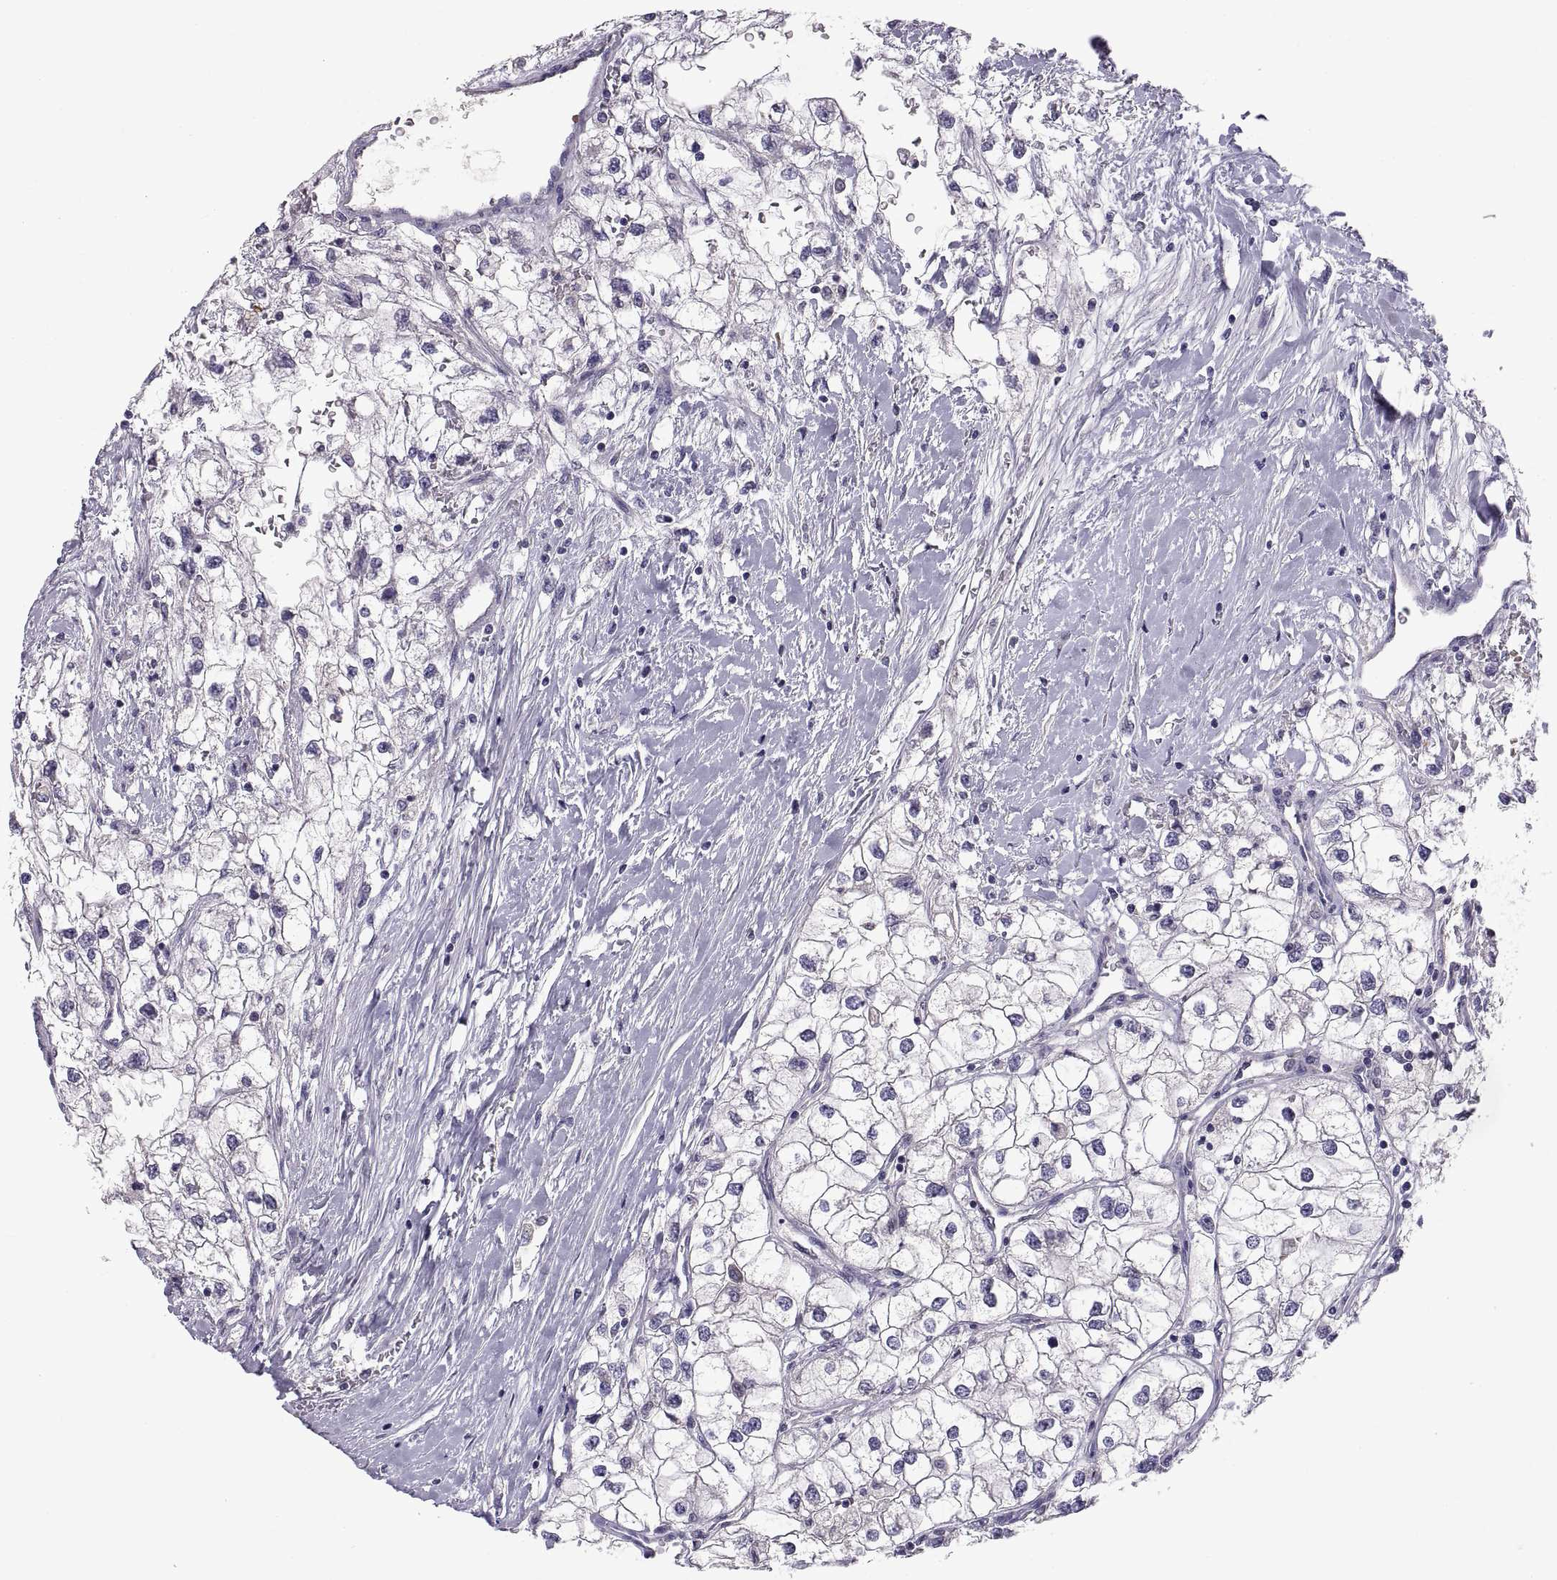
{"staining": {"intensity": "negative", "quantity": "none", "location": "none"}, "tissue": "renal cancer", "cell_type": "Tumor cells", "image_type": "cancer", "snomed": [{"axis": "morphology", "description": "Adenocarcinoma, NOS"}, {"axis": "topography", "description": "Kidney"}], "caption": "The photomicrograph demonstrates no staining of tumor cells in adenocarcinoma (renal).", "gene": "PKP1", "patient": {"sex": "male", "age": 59}}